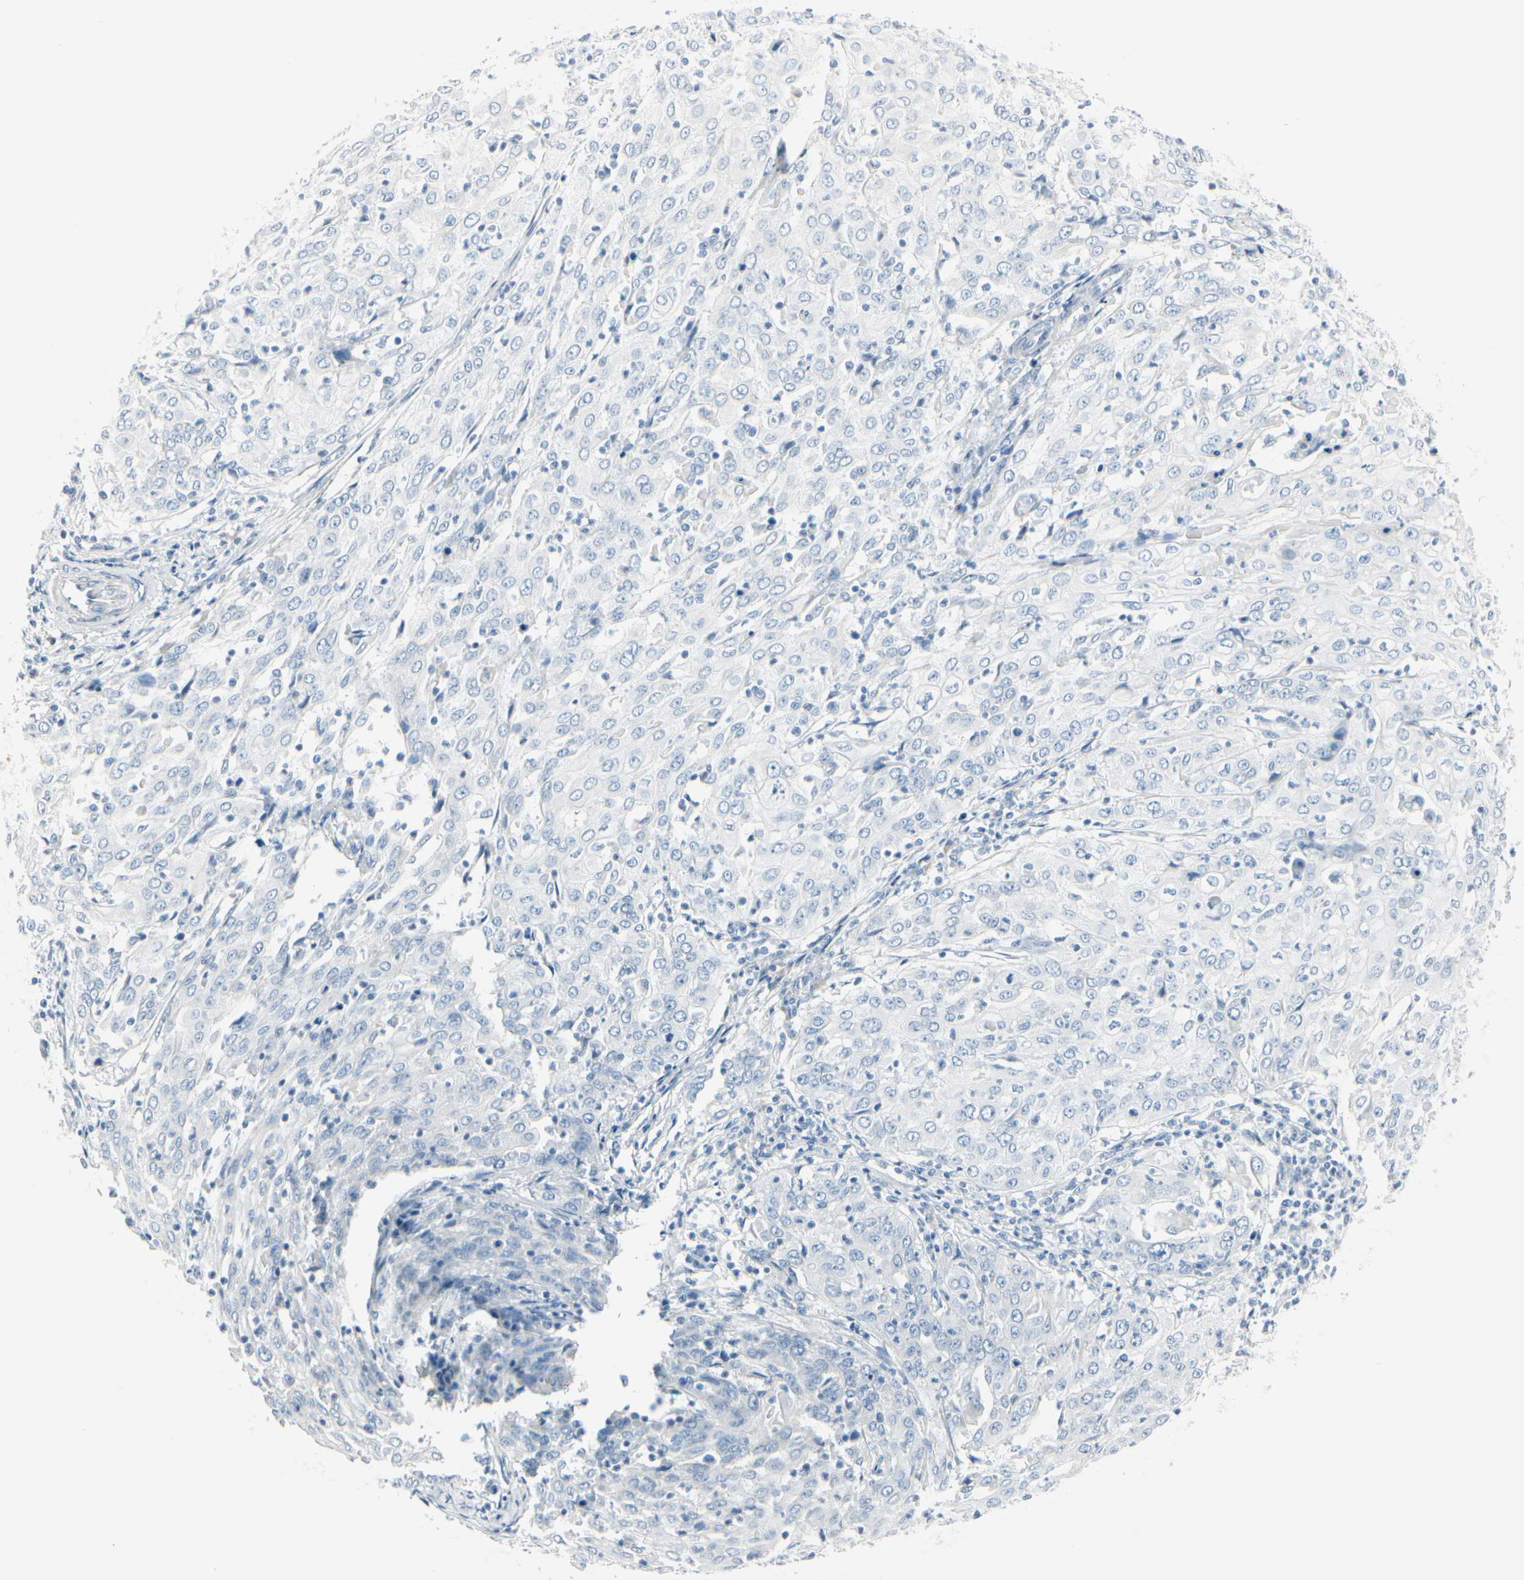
{"staining": {"intensity": "negative", "quantity": "none", "location": "none"}, "tissue": "cervical cancer", "cell_type": "Tumor cells", "image_type": "cancer", "snomed": [{"axis": "morphology", "description": "Squamous cell carcinoma, NOS"}, {"axis": "topography", "description": "Cervix"}], "caption": "Immunohistochemistry (IHC) photomicrograph of human cervical cancer (squamous cell carcinoma) stained for a protein (brown), which displays no positivity in tumor cells.", "gene": "CDHR5", "patient": {"sex": "female", "age": 39}}